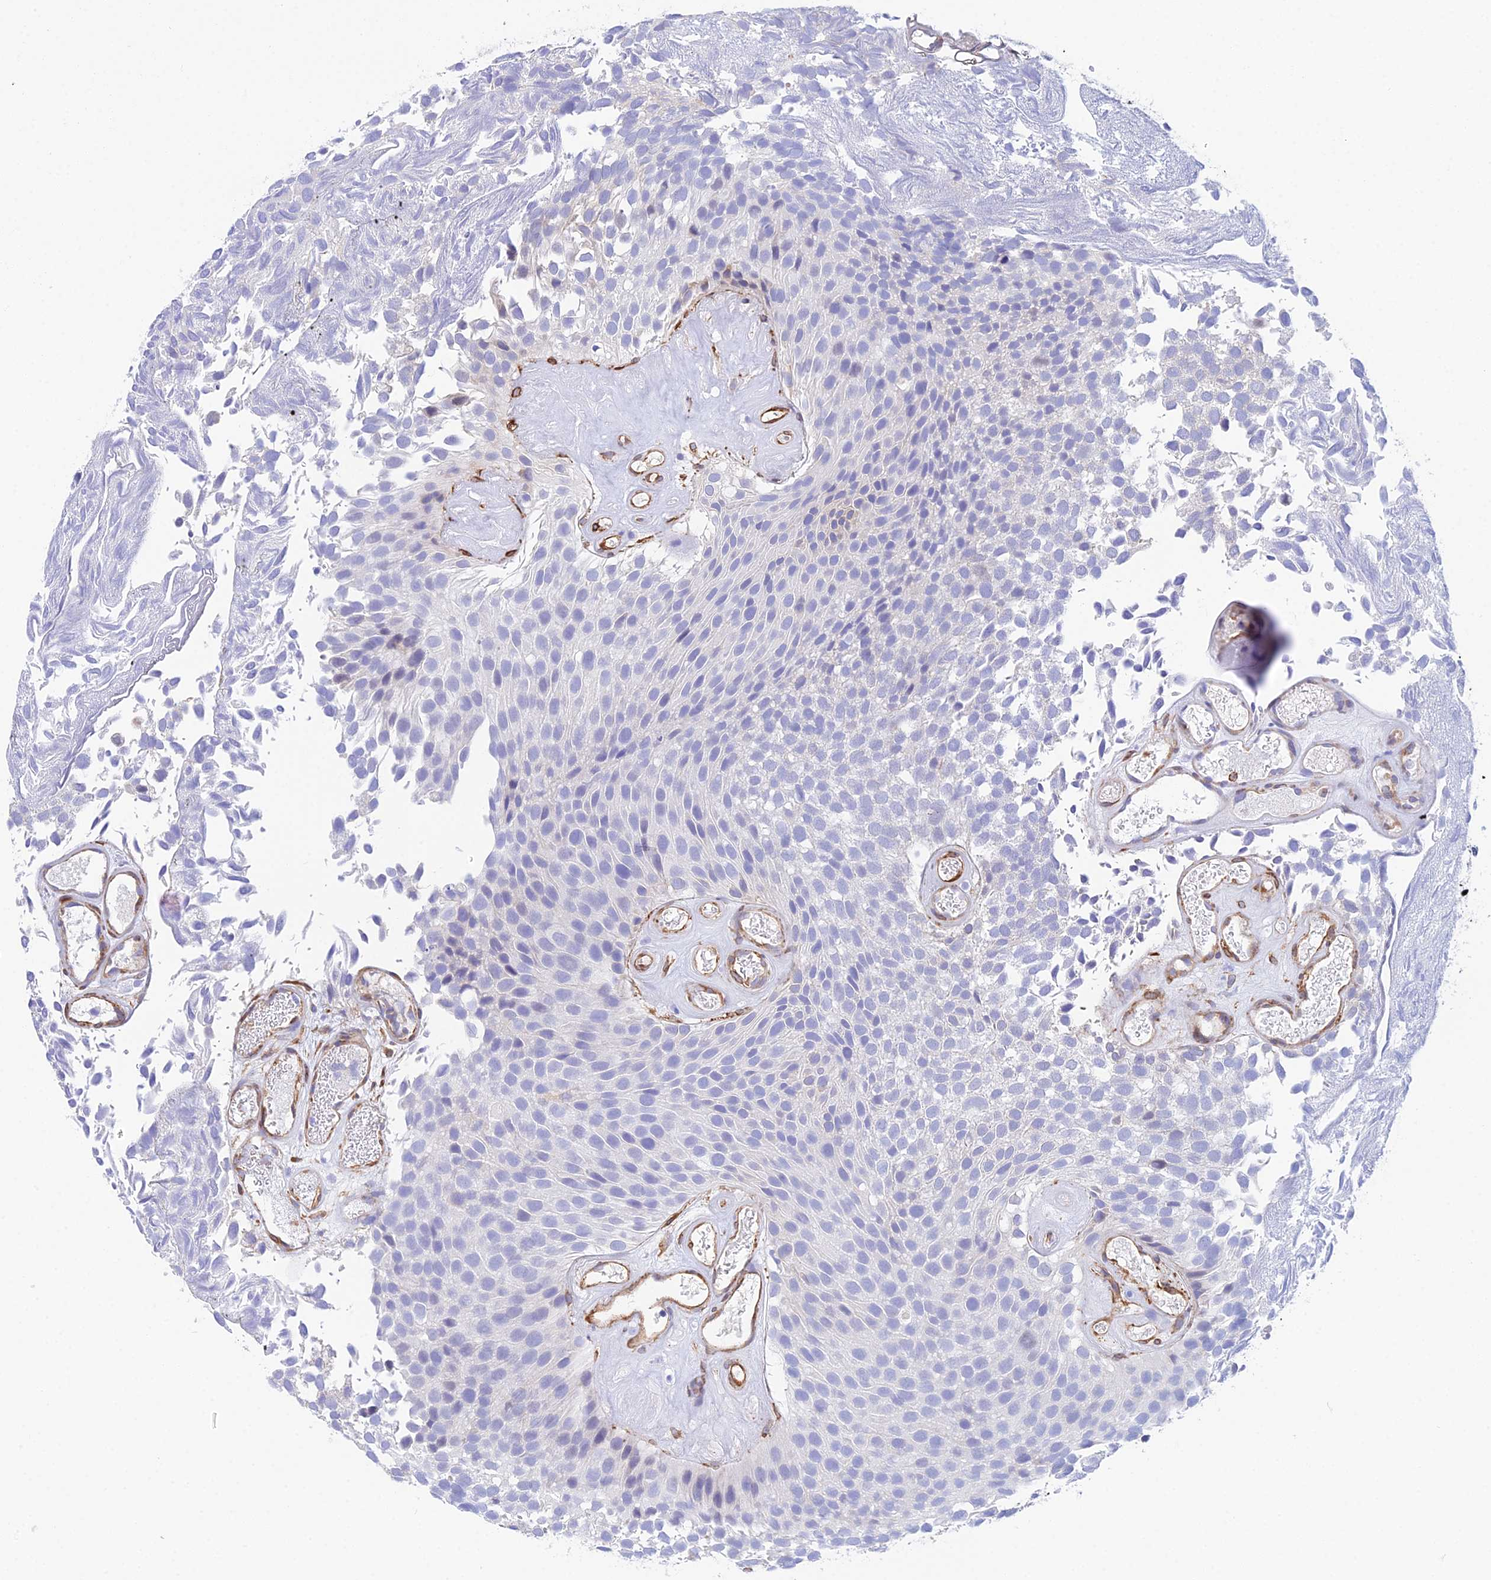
{"staining": {"intensity": "negative", "quantity": "none", "location": "none"}, "tissue": "urothelial cancer", "cell_type": "Tumor cells", "image_type": "cancer", "snomed": [{"axis": "morphology", "description": "Urothelial carcinoma, Low grade"}, {"axis": "topography", "description": "Urinary bladder"}], "caption": "Tumor cells show no significant positivity in urothelial cancer.", "gene": "MXRA7", "patient": {"sex": "male", "age": 89}}